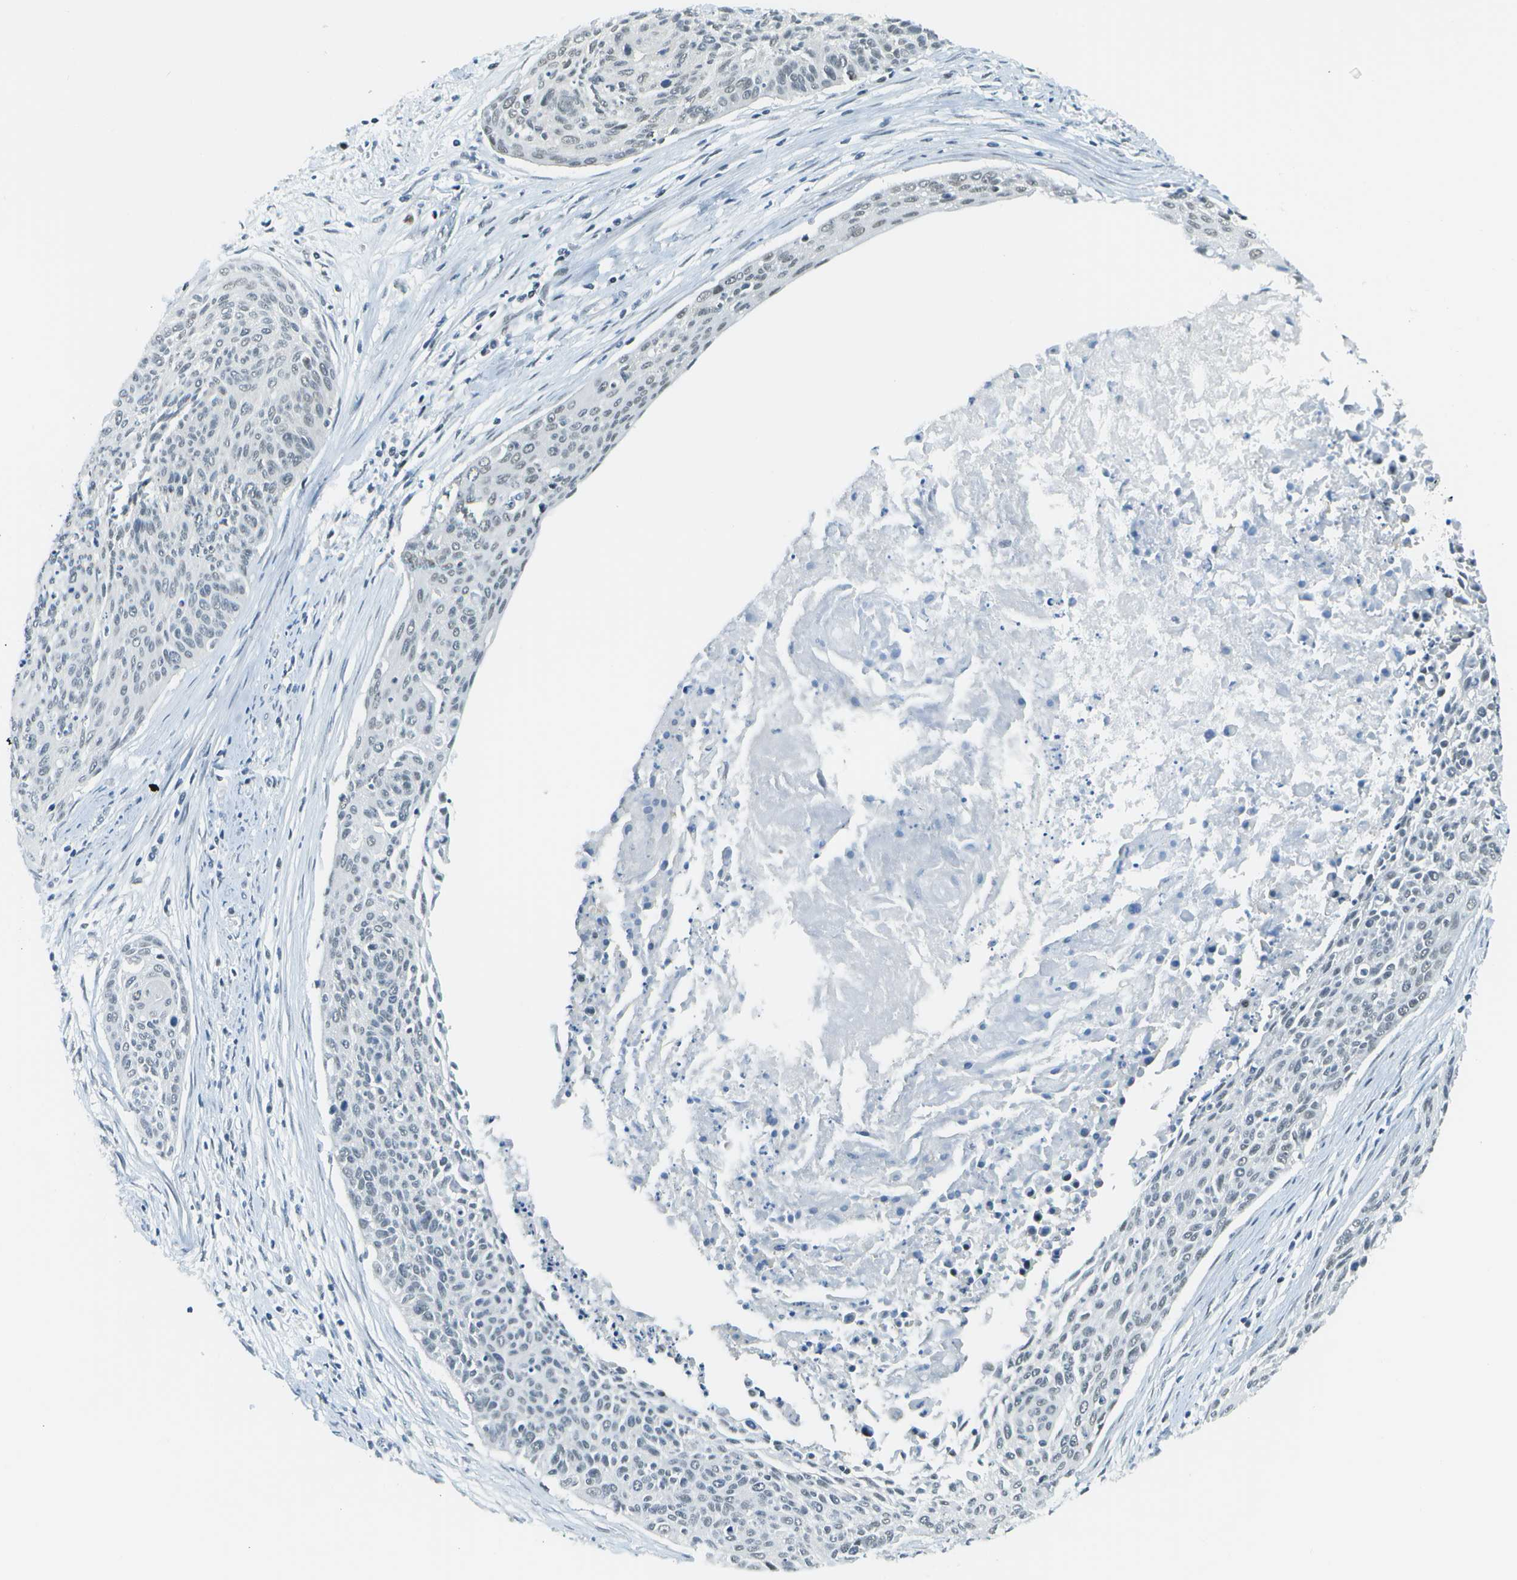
{"staining": {"intensity": "weak", "quantity": "<25%", "location": "nuclear"}, "tissue": "cervical cancer", "cell_type": "Tumor cells", "image_type": "cancer", "snomed": [{"axis": "morphology", "description": "Squamous cell carcinoma, NOS"}, {"axis": "topography", "description": "Cervix"}], "caption": "Cervical cancer (squamous cell carcinoma) stained for a protein using IHC exhibits no positivity tumor cells.", "gene": "NEK11", "patient": {"sex": "female", "age": 55}}